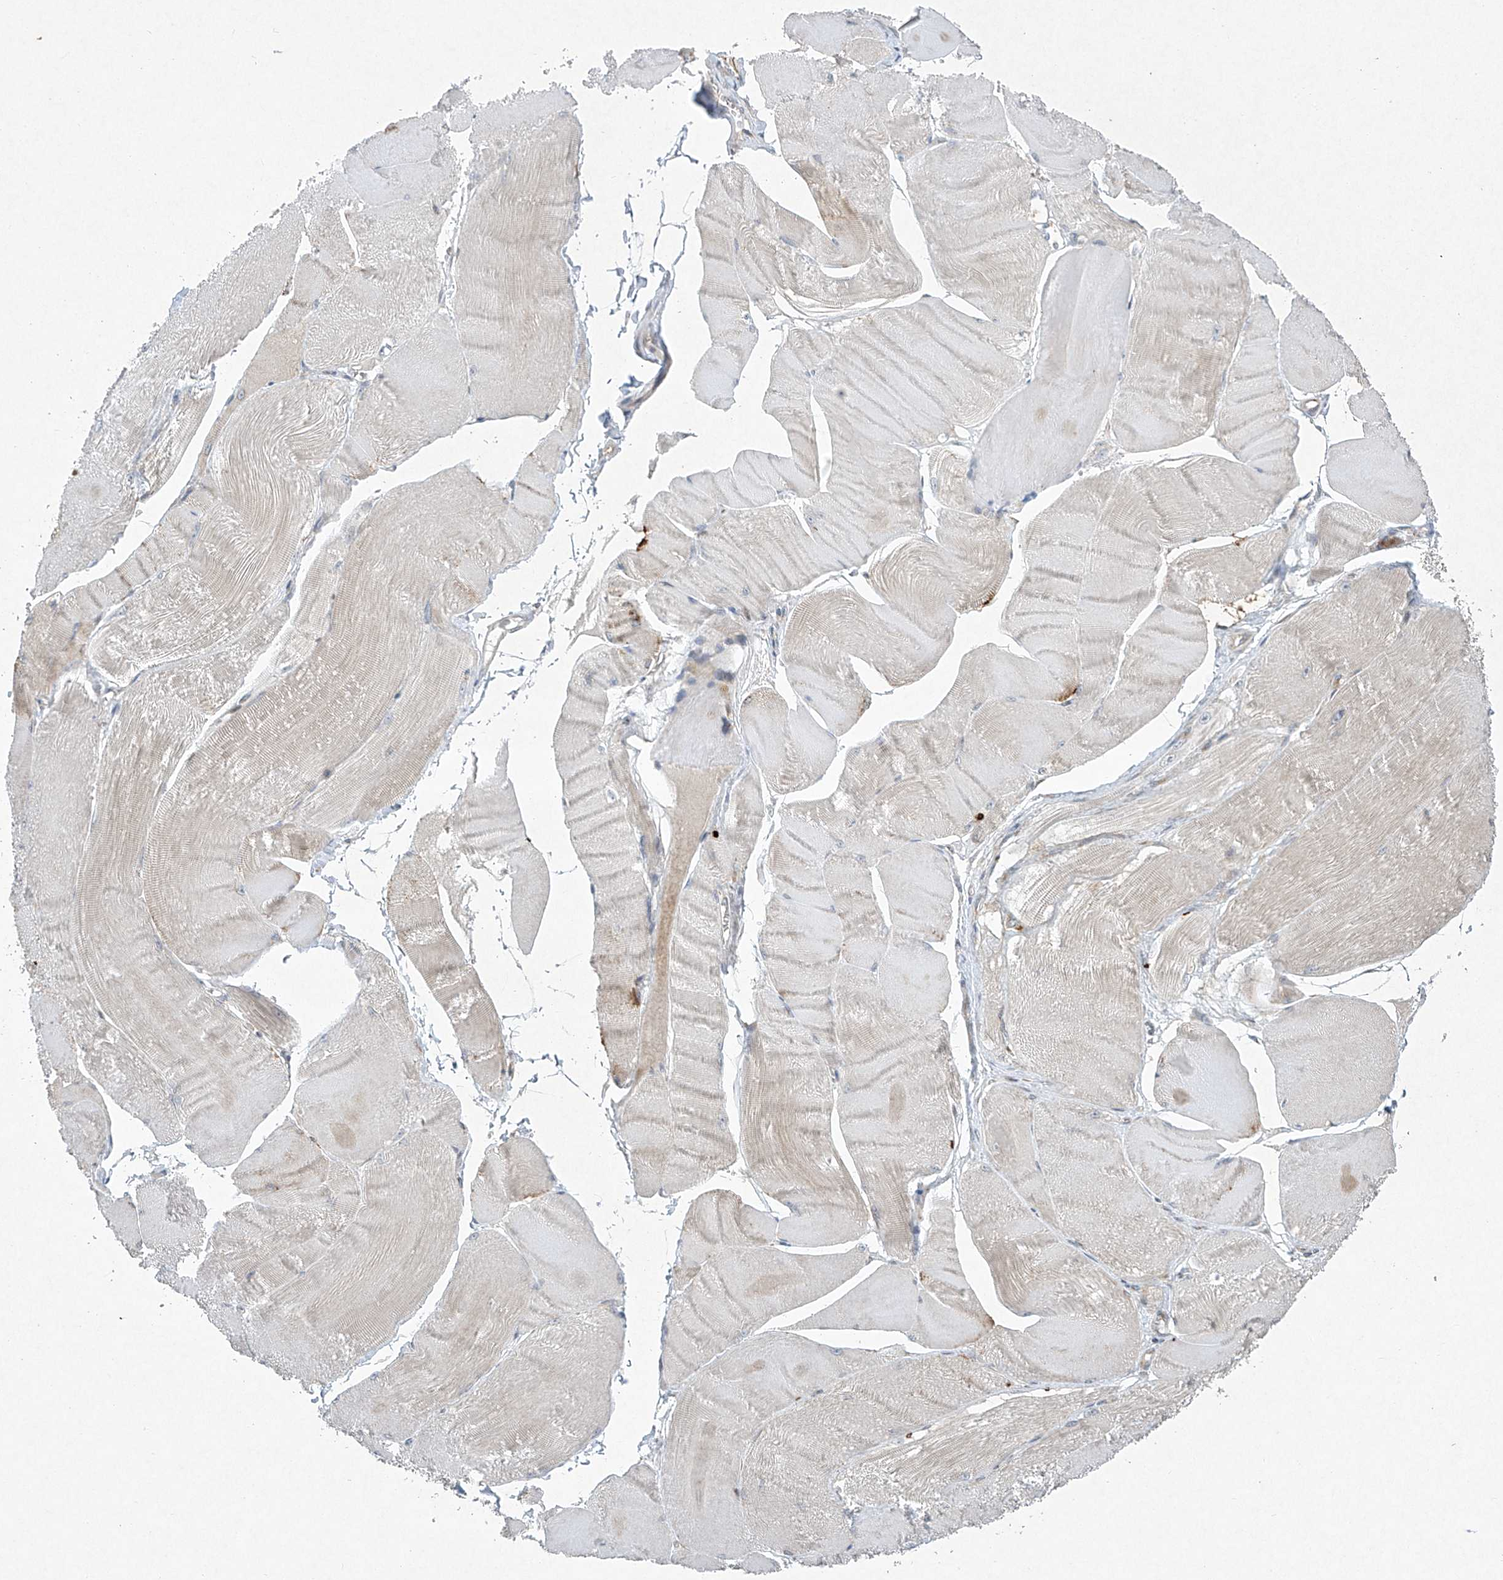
{"staining": {"intensity": "moderate", "quantity": "<25%", "location": "cytoplasmic/membranous"}, "tissue": "skeletal muscle", "cell_type": "Myocytes", "image_type": "normal", "snomed": [{"axis": "morphology", "description": "Normal tissue, NOS"}, {"axis": "morphology", "description": "Basal cell carcinoma"}, {"axis": "topography", "description": "Skeletal muscle"}], "caption": "The image exhibits immunohistochemical staining of unremarkable skeletal muscle. There is moderate cytoplasmic/membranous positivity is appreciated in approximately <25% of myocytes. Using DAB (brown) and hematoxylin (blue) stains, captured at high magnification using brightfield microscopy.", "gene": "TJAP1", "patient": {"sex": "female", "age": 64}}